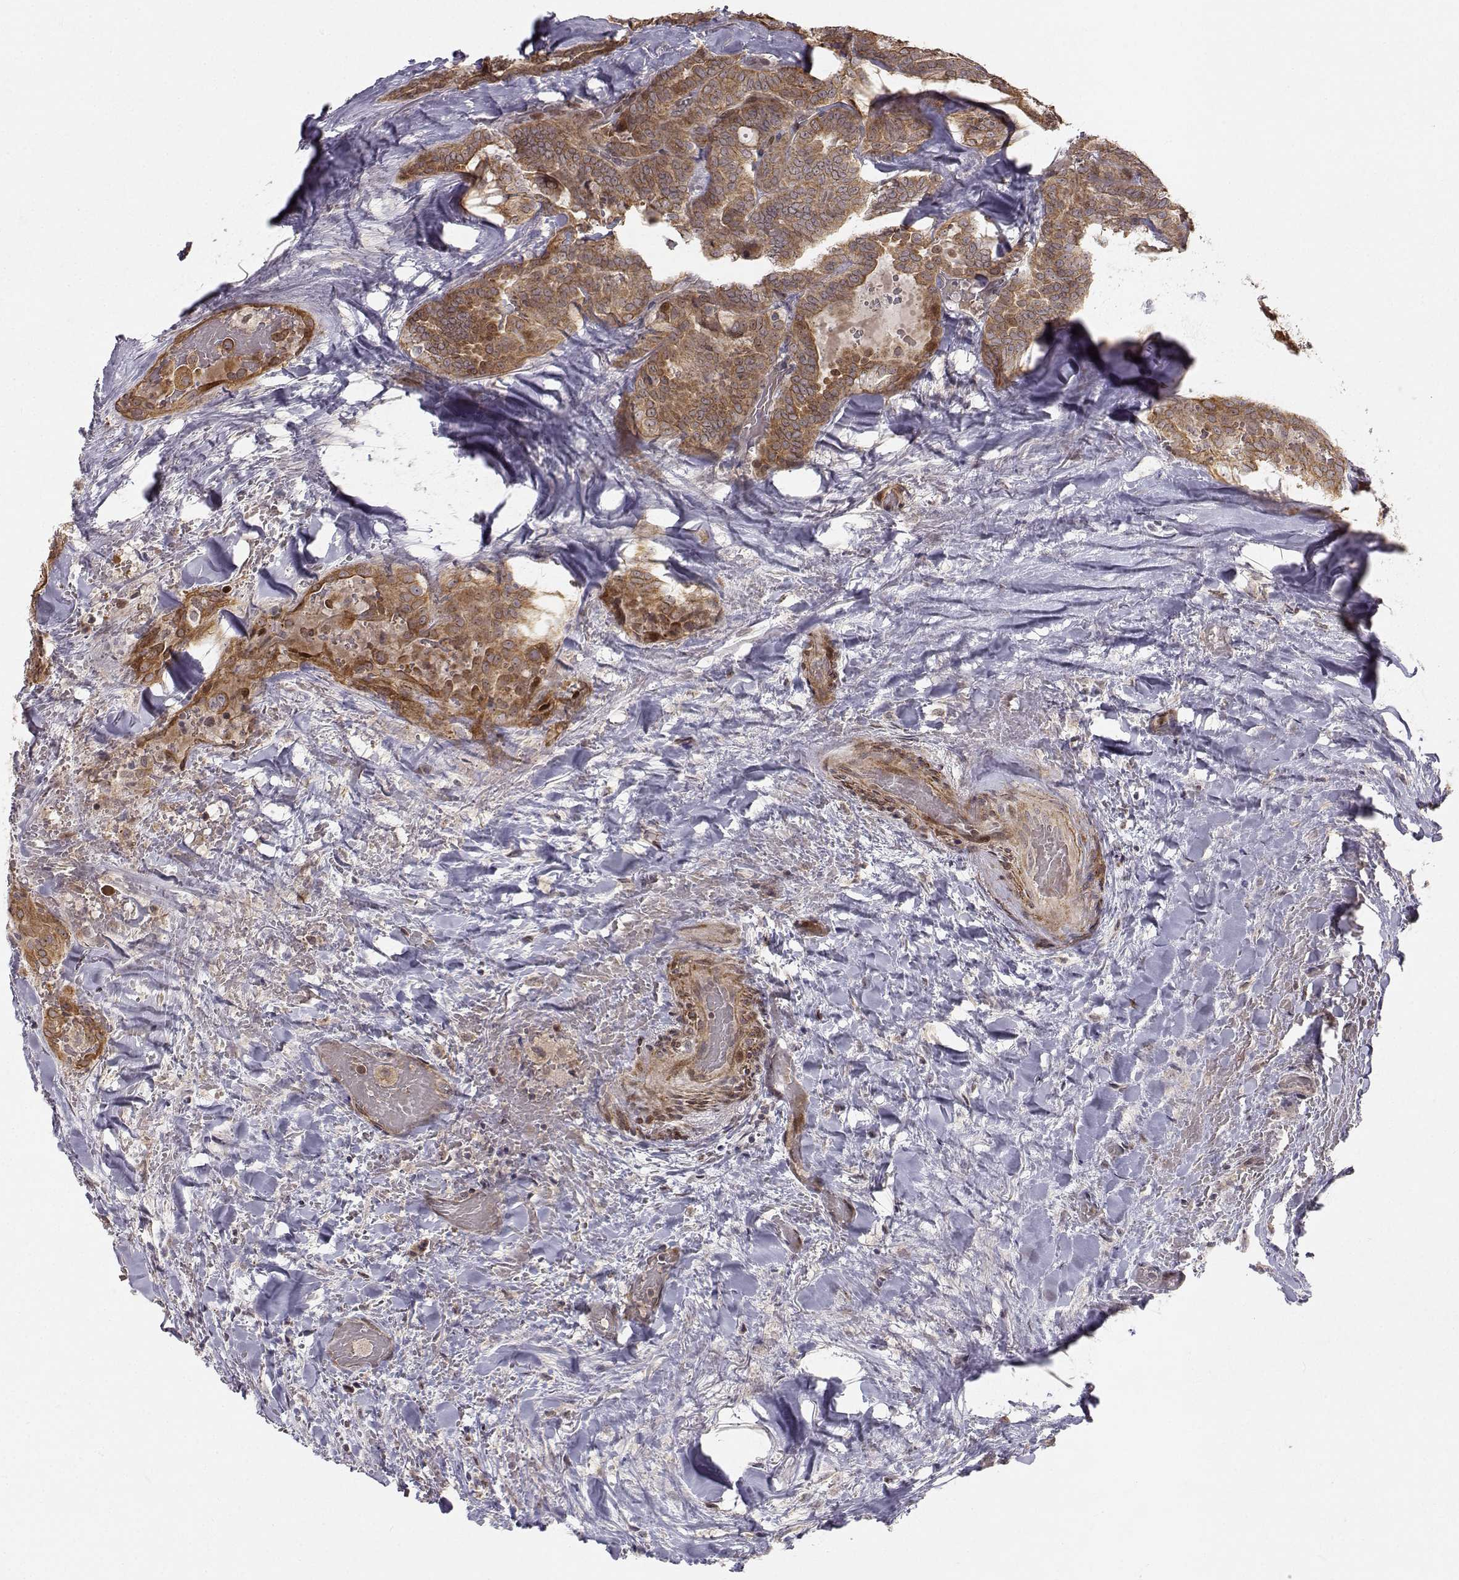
{"staining": {"intensity": "moderate", "quantity": "25%-75%", "location": "cytoplasmic/membranous"}, "tissue": "thyroid cancer", "cell_type": "Tumor cells", "image_type": "cancer", "snomed": [{"axis": "morphology", "description": "Papillary adenocarcinoma, NOS"}, {"axis": "topography", "description": "Thyroid gland"}], "caption": "Moderate cytoplasmic/membranous expression is appreciated in about 25%-75% of tumor cells in papillary adenocarcinoma (thyroid).", "gene": "APC", "patient": {"sex": "female", "age": 39}}